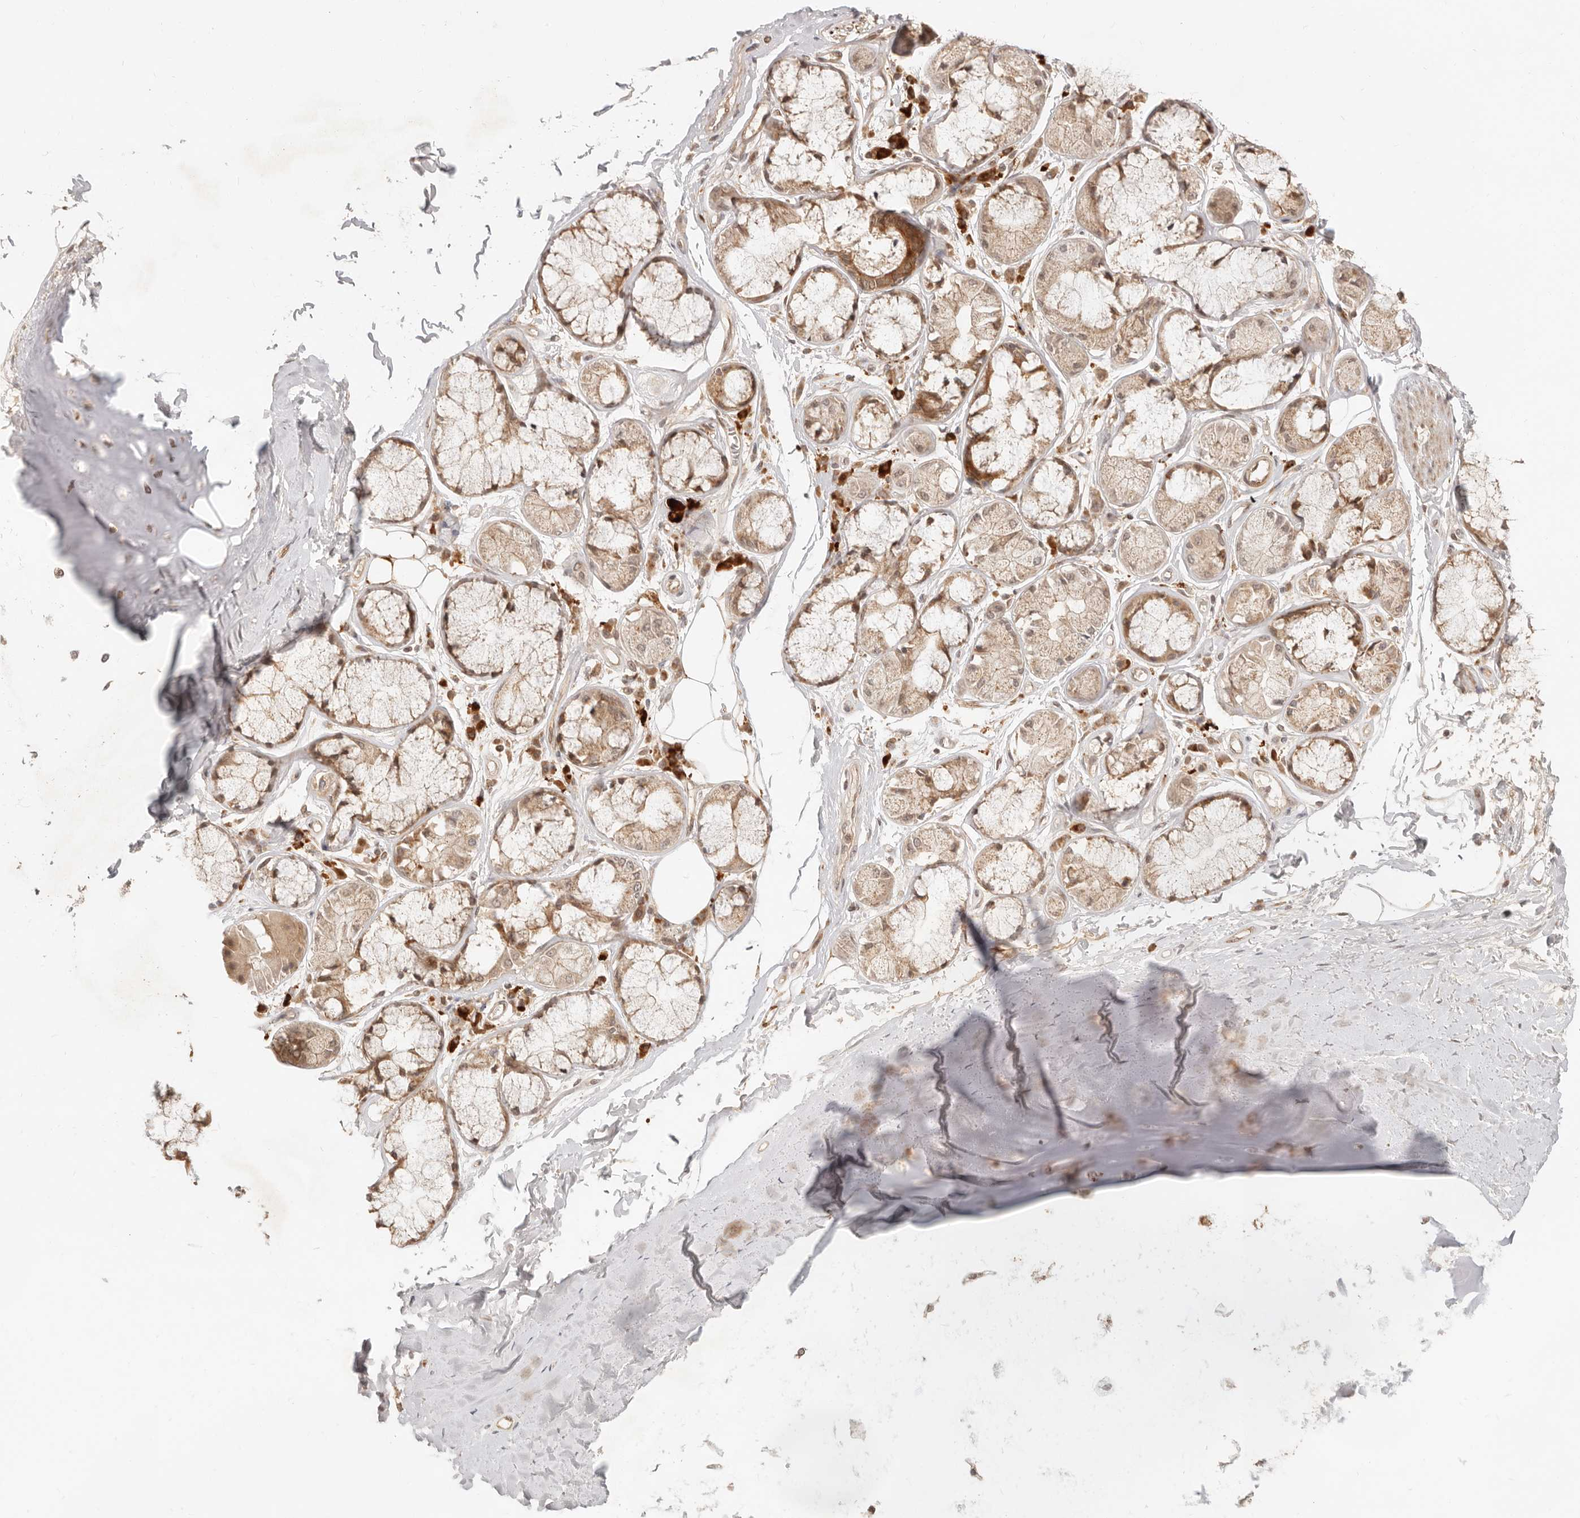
{"staining": {"intensity": "moderate", "quantity": ">75%", "location": "cytoplasmic/membranous"}, "tissue": "adipose tissue", "cell_type": "Adipocytes", "image_type": "normal", "snomed": [{"axis": "morphology", "description": "Normal tissue, NOS"}, {"axis": "topography", "description": "Bronchus"}], "caption": "Protein expression analysis of unremarkable adipose tissue demonstrates moderate cytoplasmic/membranous staining in about >75% of adipocytes.", "gene": "BAALC", "patient": {"sex": "male", "age": 66}}